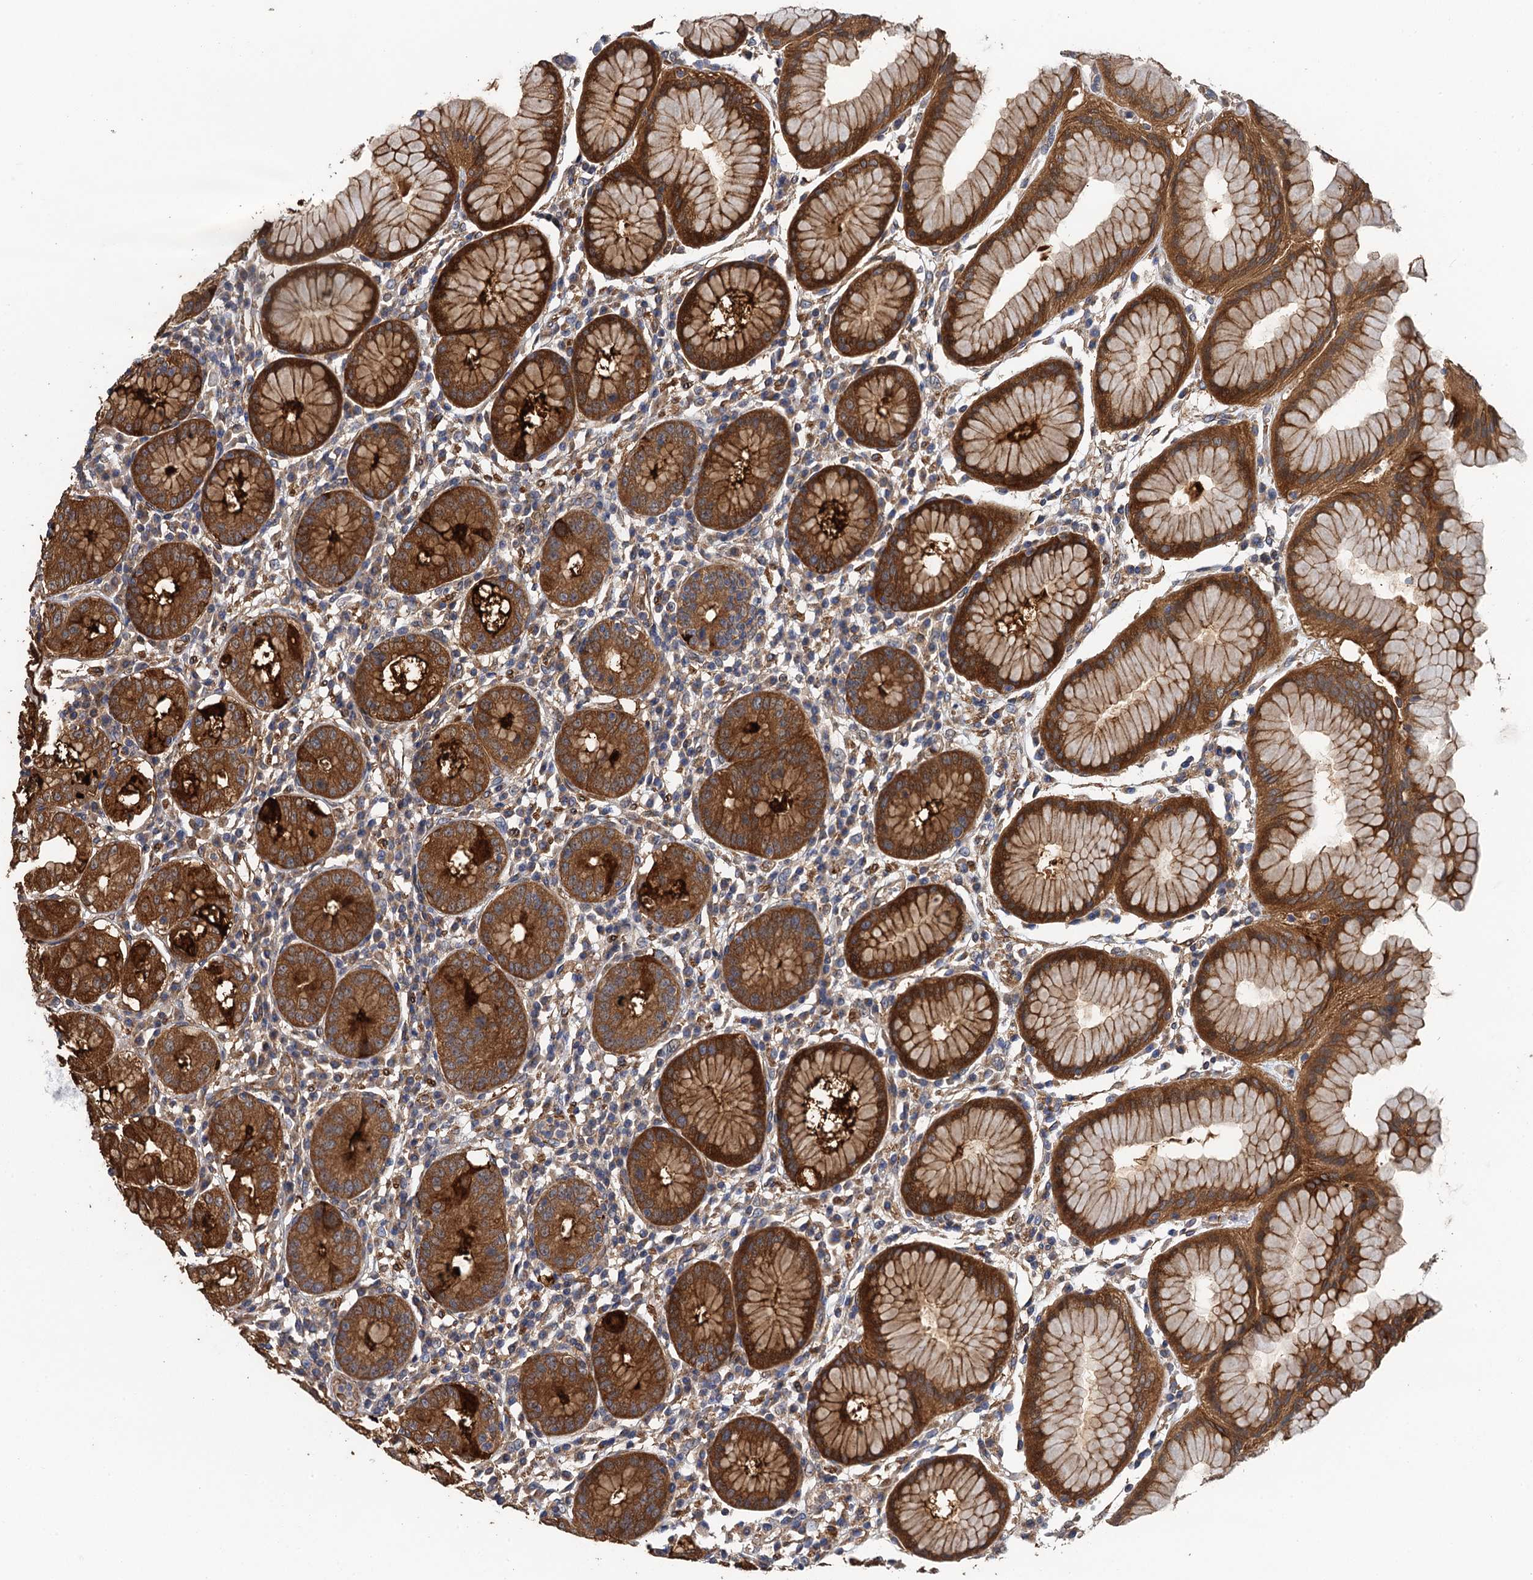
{"staining": {"intensity": "strong", "quantity": ">75%", "location": "cytoplasmic/membranous"}, "tissue": "stomach", "cell_type": "Glandular cells", "image_type": "normal", "snomed": [{"axis": "morphology", "description": "Normal tissue, NOS"}, {"axis": "topography", "description": "Stomach"}, {"axis": "topography", "description": "Stomach, lower"}], "caption": "Benign stomach shows strong cytoplasmic/membranous expression in about >75% of glandular cells, visualized by immunohistochemistry.", "gene": "RSAD2", "patient": {"sex": "female", "age": 56}}